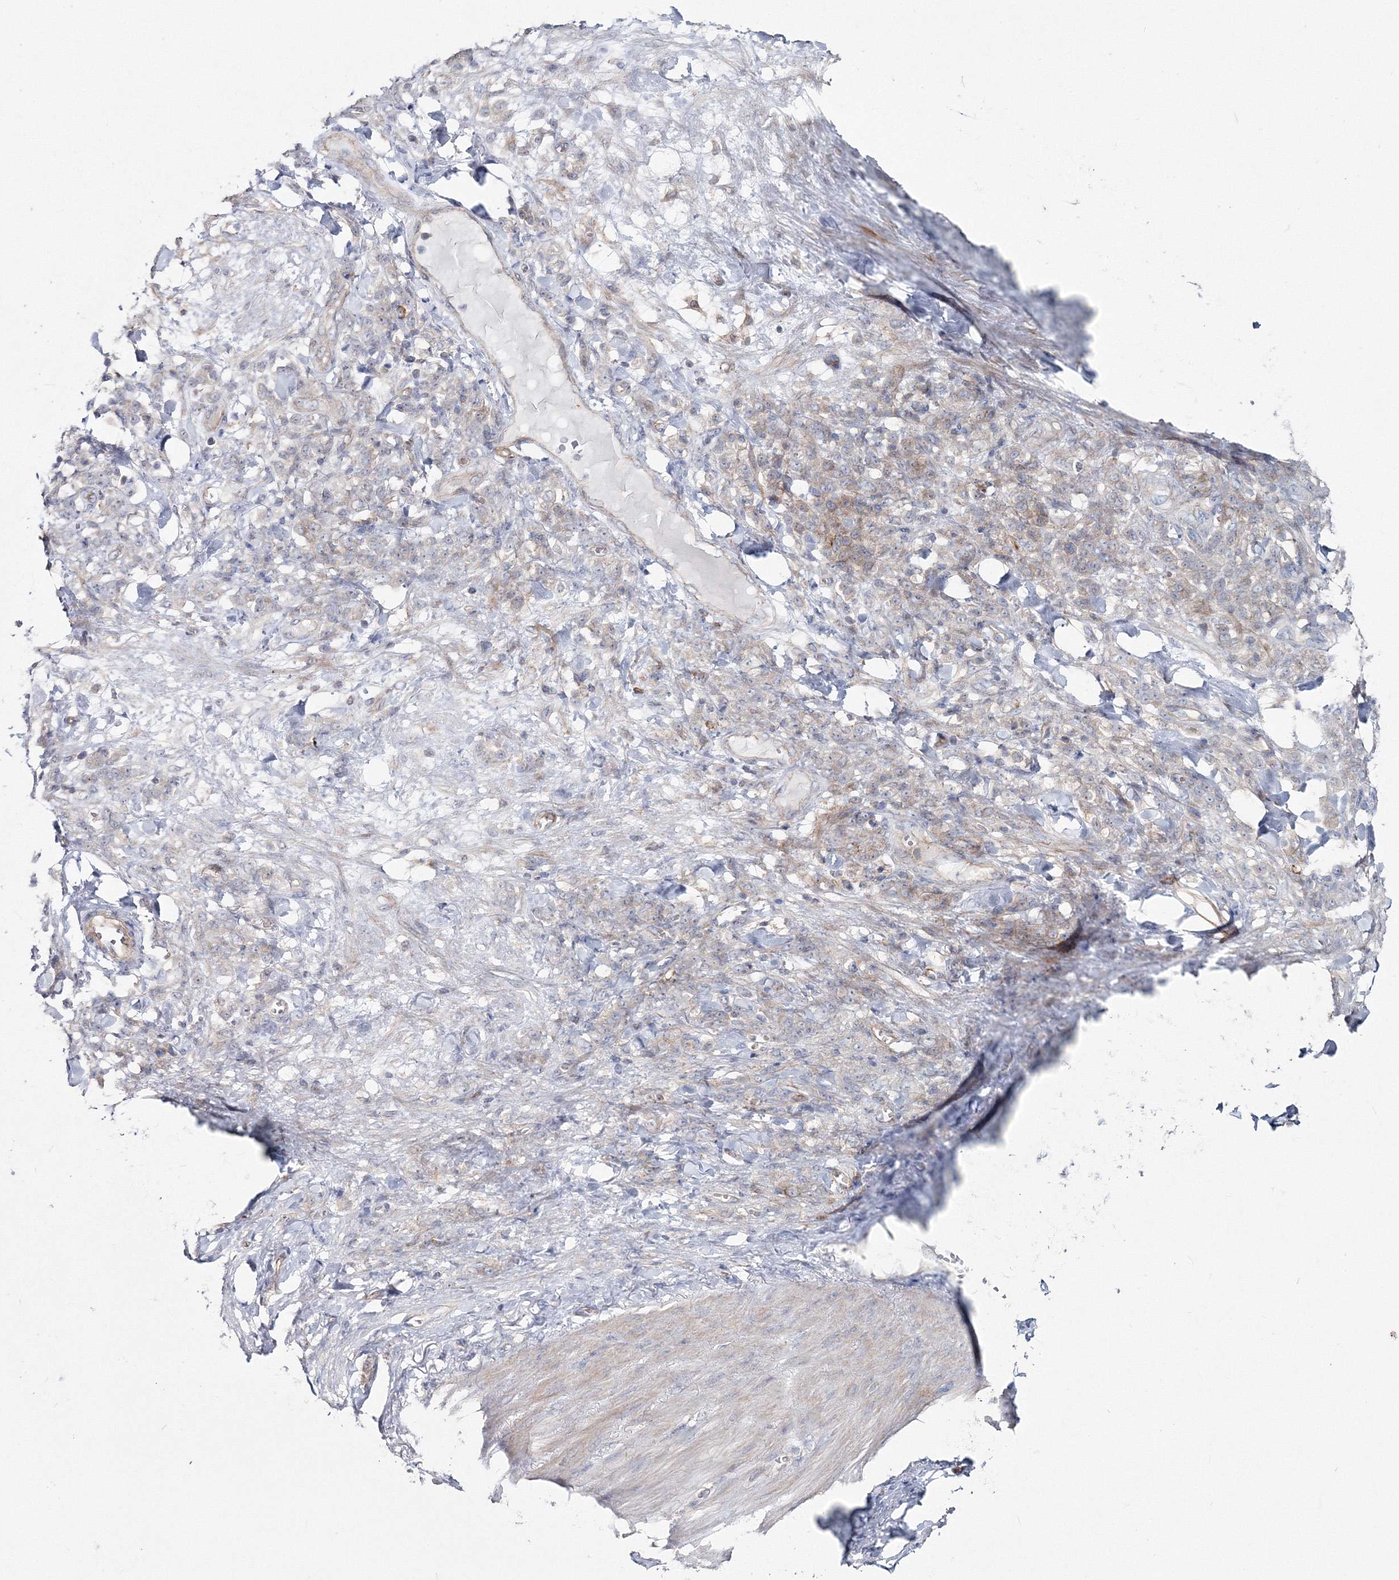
{"staining": {"intensity": "negative", "quantity": "none", "location": "none"}, "tissue": "stomach cancer", "cell_type": "Tumor cells", "image_type": "cancer", "snomed": [{"axis": "morphology", "description": "Normal tissue, NOS"}, {"axis": "morphology", "description": "Adenocarcinoma, NOS"}, {"axis": "topography", "description": "Stomach"}], "caption": "Immunohistochemical staining of human adenocarcinoma (stomach) displays no significant positivity in tumor cells.", "gene": "GGA2", "patient": {"sex": "male", "age": 82}}